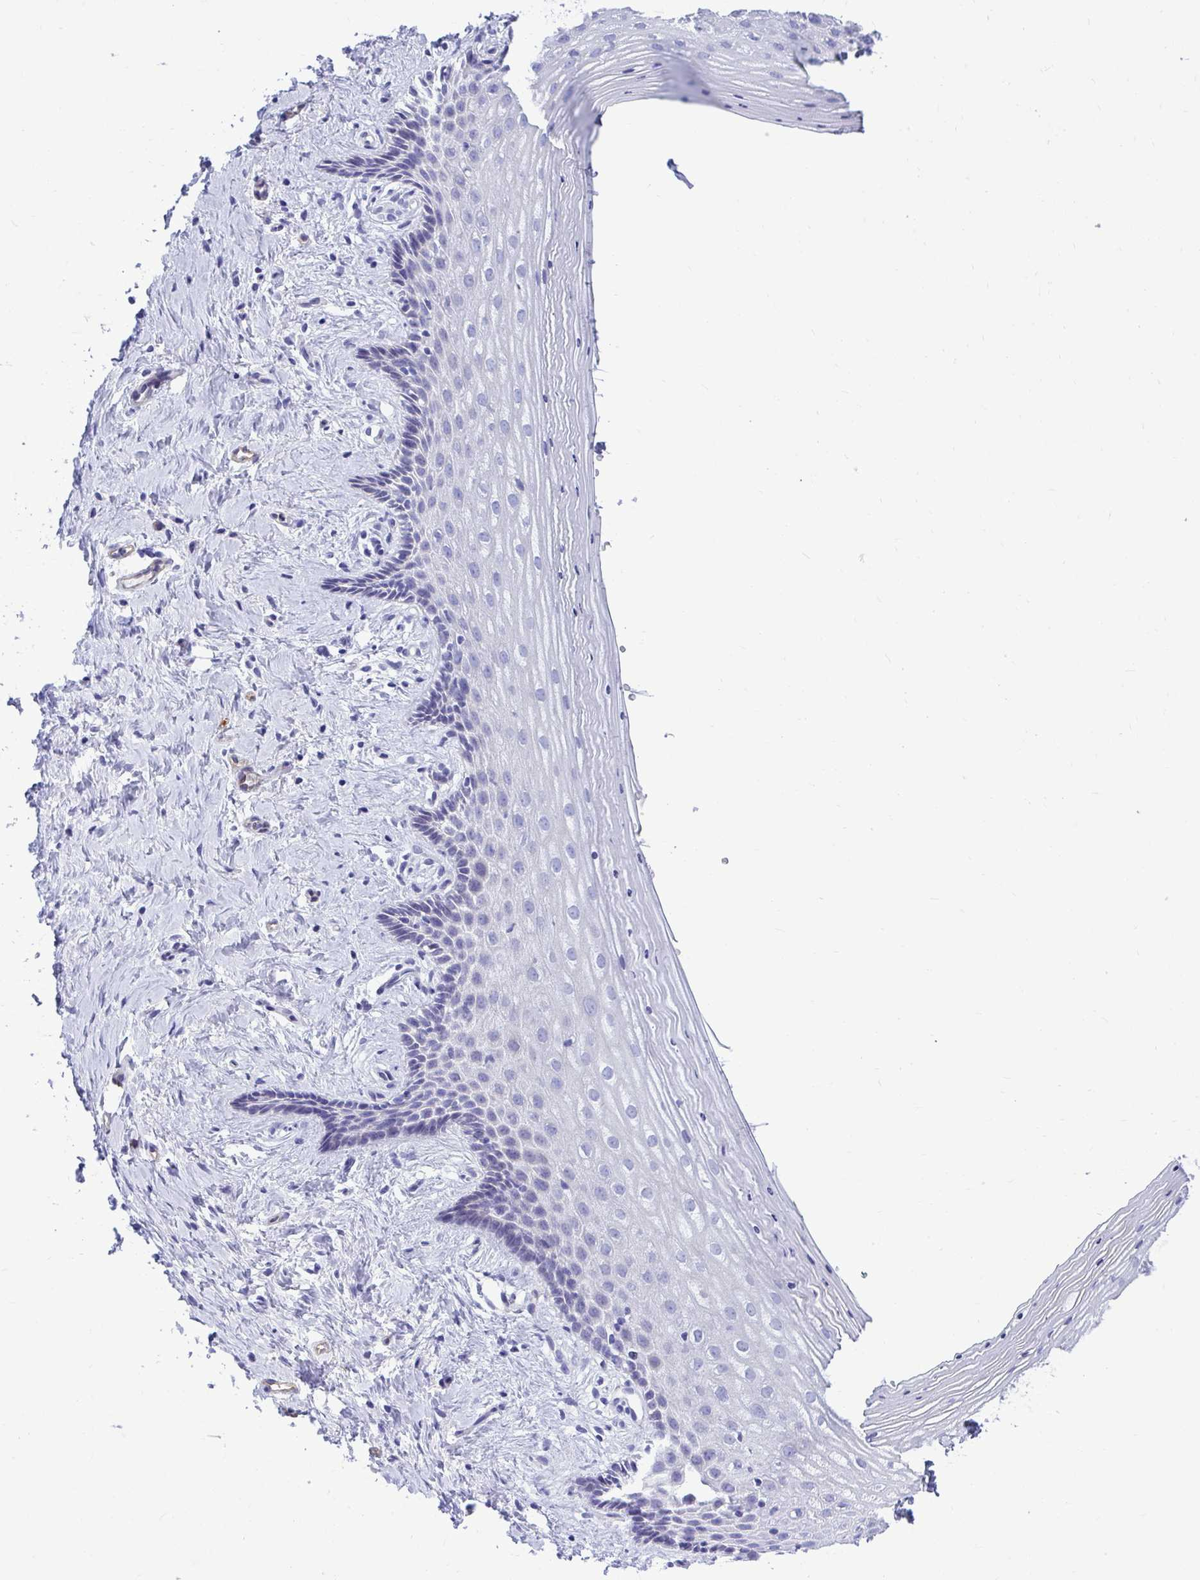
{"staining": {"intensity": "negative", "quantity": "none", "location": "none"}, "tissue": "vagina", "cell_type": "Squamous epithelial cells", "image_type": "normal", "snomed": [{"axis": "morphology", "description": "Normal tissue, NOS"}, {"axis": "topography", "description": "Vagina"}], "caption": "DAB immunohistochemical staining of unremarkable vagina exhibits no significant staining in squamous epithelial cells. (DAB (3,3'-diaminobenzidine) immunohistochemistry, high magnification).", "gene": "ABCG2", "patient": {"sex": "female", "age": 42}}